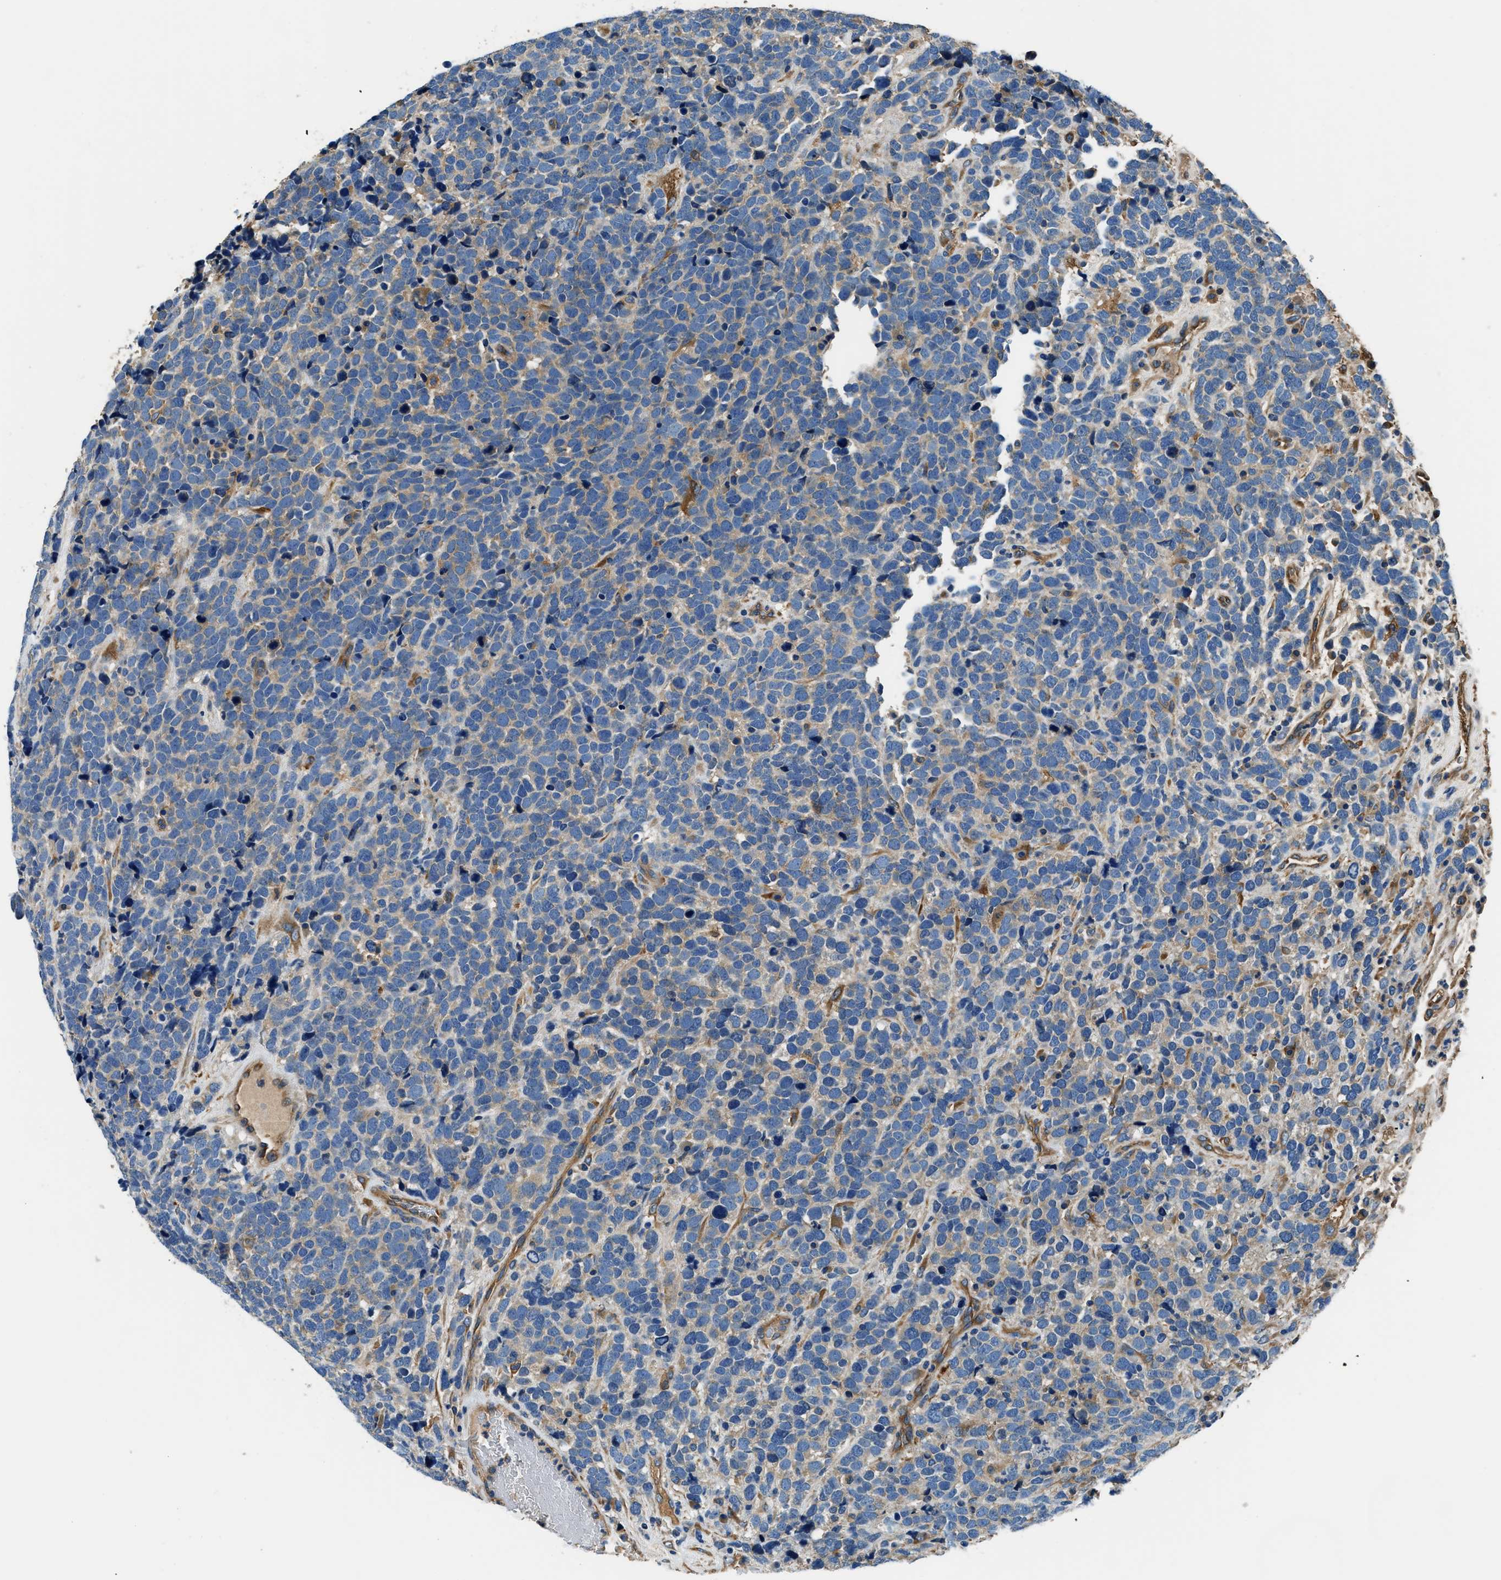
{"staining": {"intensity": "weak", "quantity": "<25%", "location": "cytoplasmic/membranous"}, "tissue": "urothelial cancer", "cell_type": "Tumor cells", "image_type": "cancer", "snomed": [{"axis": "morphology", "description": "Urothelial carcinoma, High grade"}, {"axis": "topography", "description": "Urinary bladder"}], "caption": "IHC of human high-grade urothelial carcinoma demonstrates no expression in tumor cells. (DAB (3,3'-diaminobenzidine) immunohistochemistry visualized using brightfield microscopy, high magnification).", "gene": "EEA1", "patient": {"sex": "female", "age": 82}}